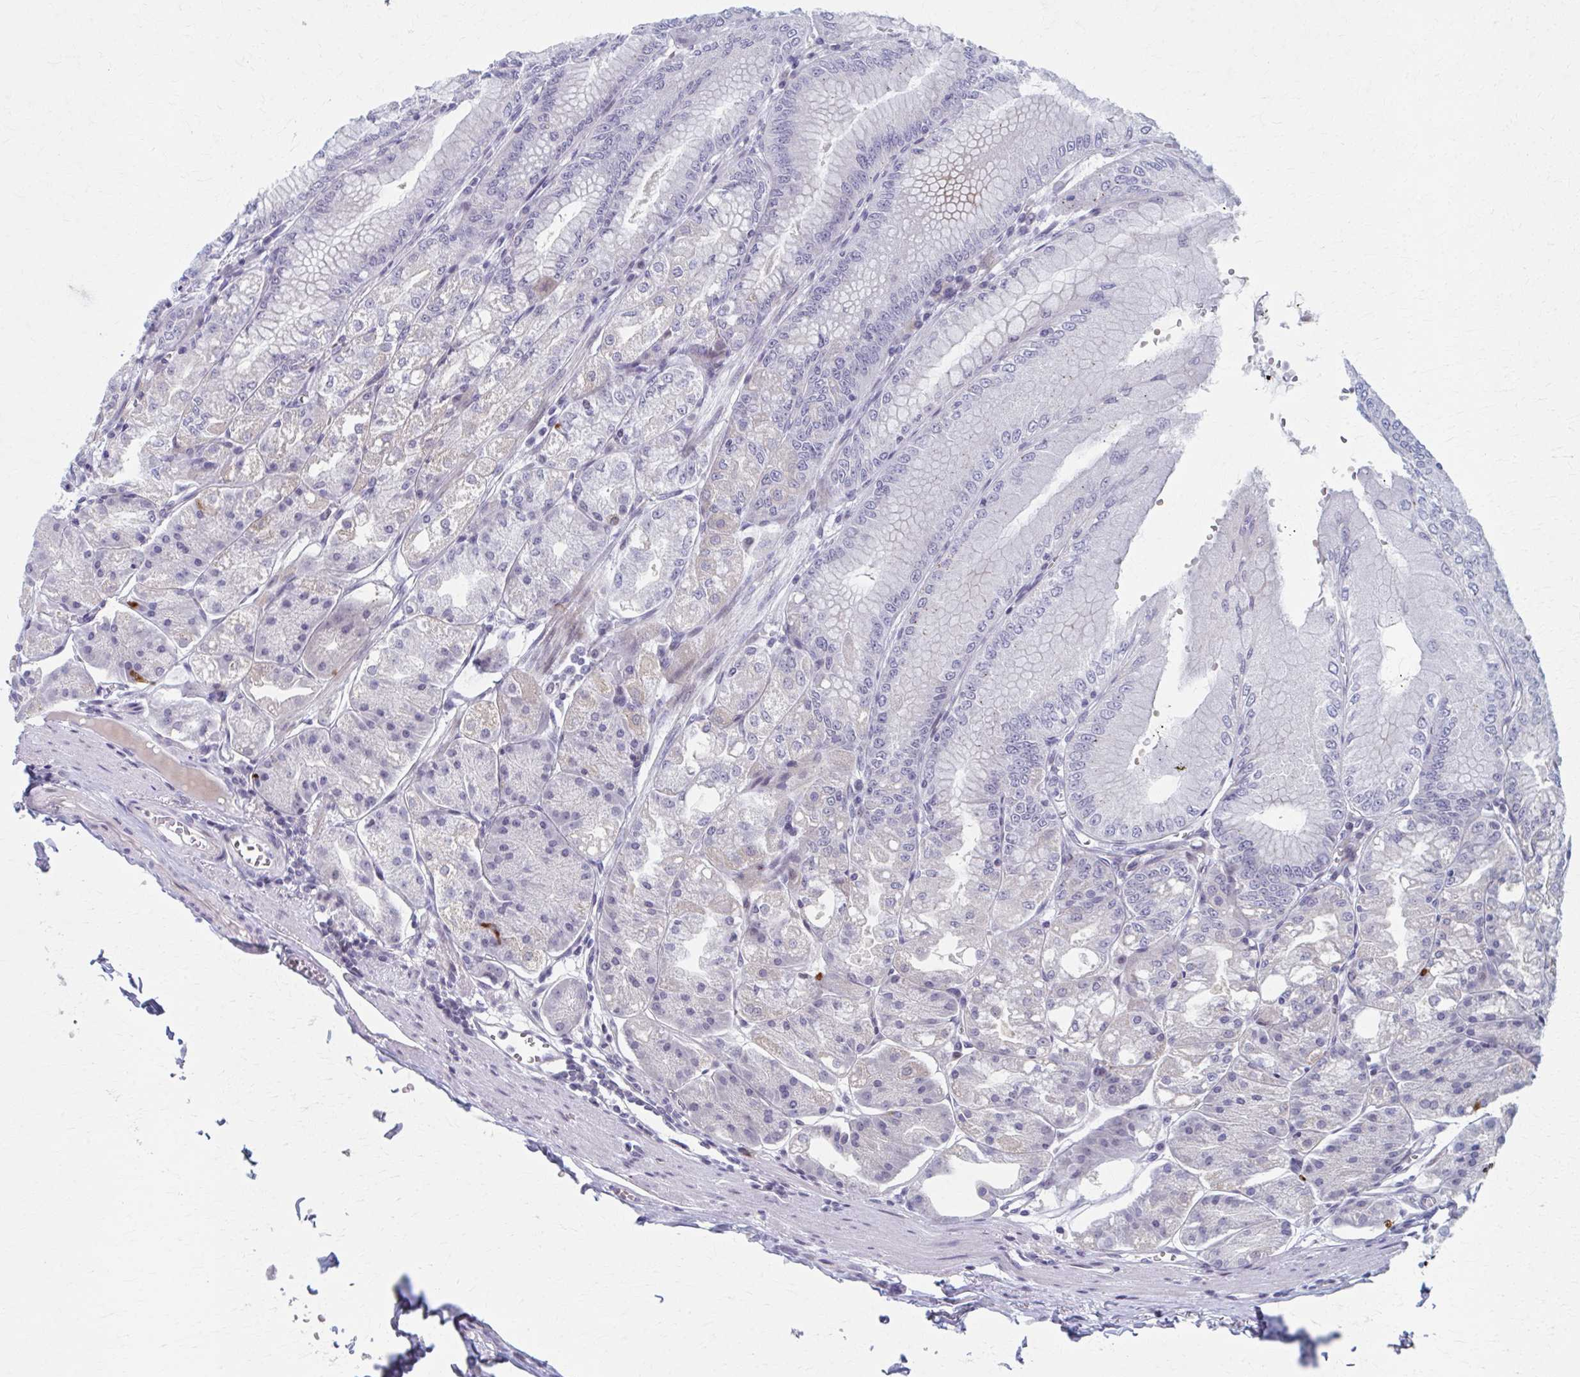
{"staining": {"intensity": "negative", "quantity": "none", "location": "none"}, "tissue": "stomach", "cell_type": "Glandular cells", "image_type": "normal", "snomed": [{"axis": "morphology", "description": "Normal tissue, NOS"}, {"axis": "topography", "description": "Stomach, lower"}], "caption": "Human stomach stained for a protein using immunohistochemistry (IHC) exhibits no expression in glandular cells.", "gene": "ABHD16B", "patient": {"sex": "male", "age": 71}}